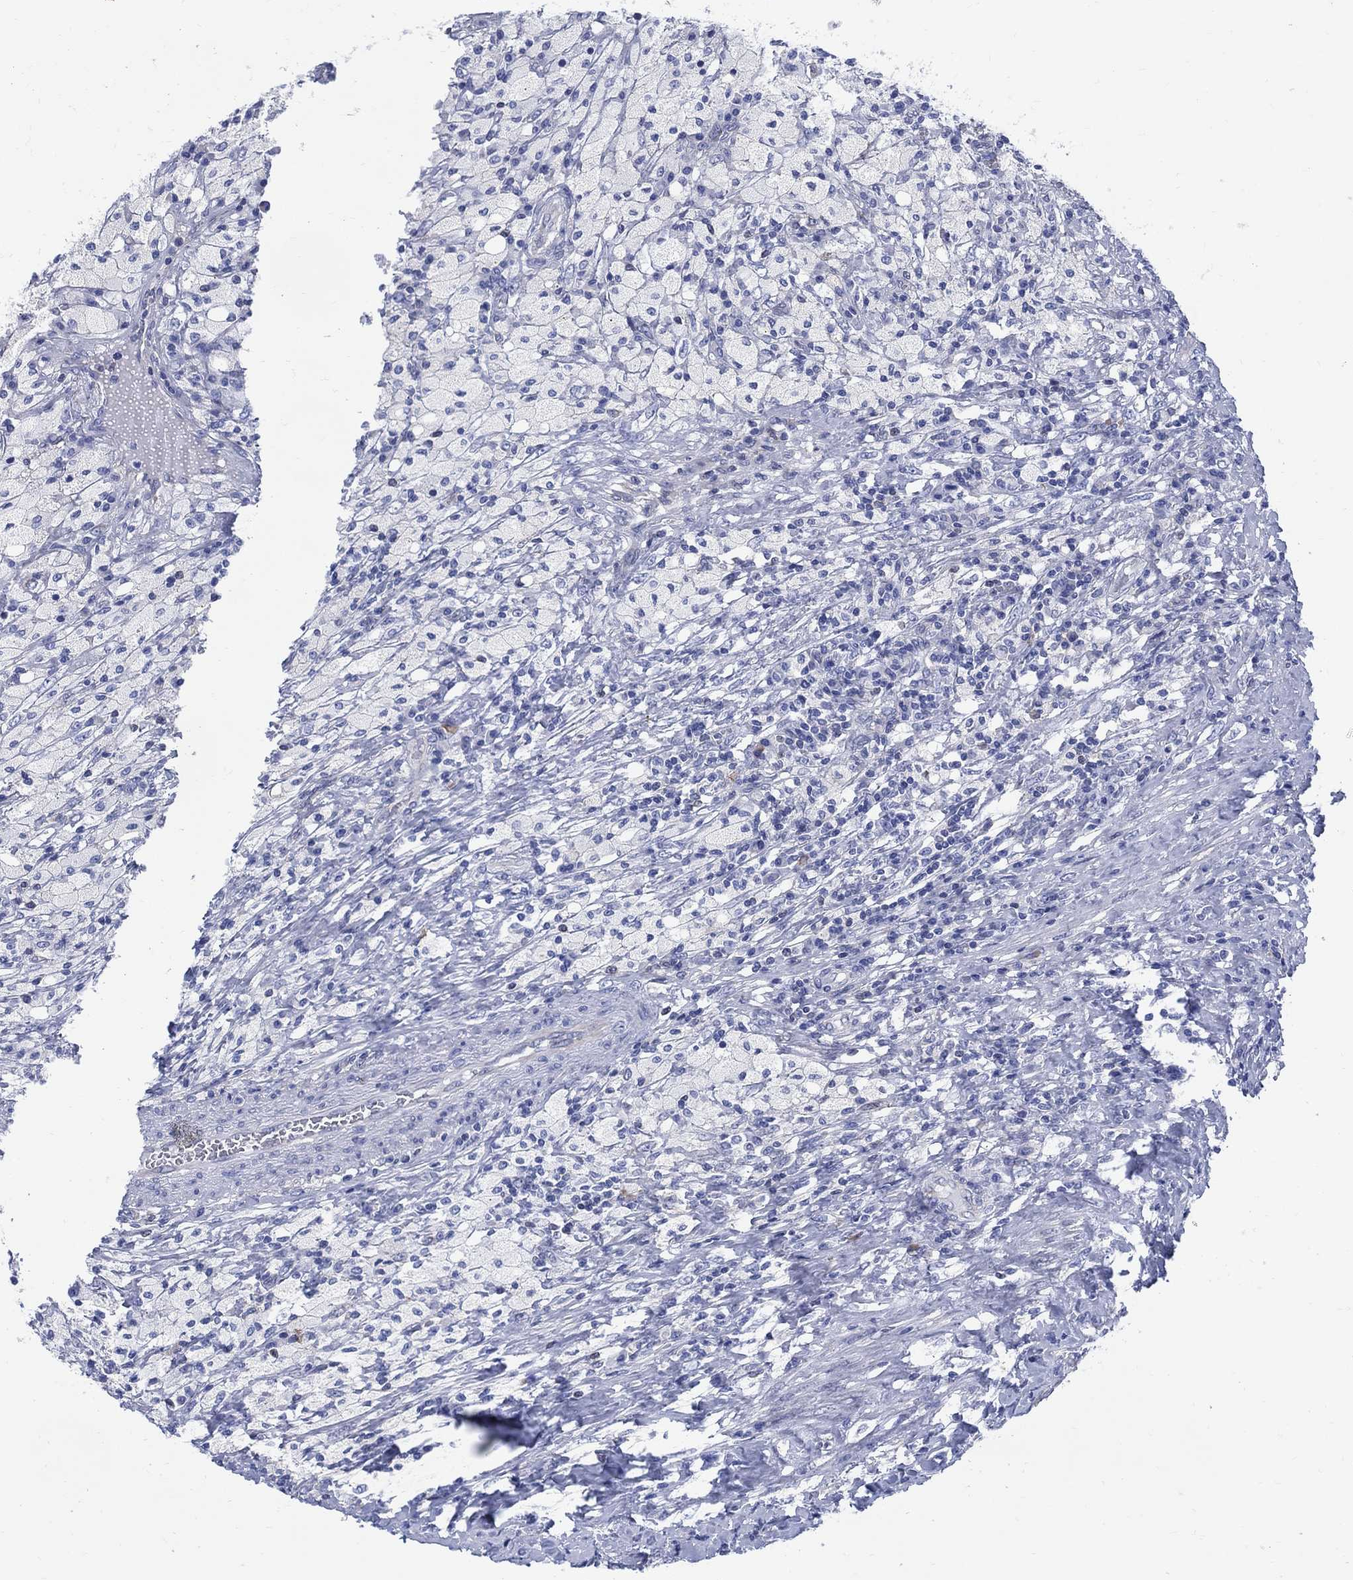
{"staining": {"intensity": "negative", "quantity": "none", "location": "none"}, "tissue": "testis cancer", "cell_type": "Tumor cells", "image_type": "cancer", "snomed": [{"axis": "morphology", "description": "Necrosis, NOS"}, {"axis": "morphology", "description": "Carcinoma, Embryonal, NOS"}, {"axis": "topography", "description": "Testis"}], "caption": "This is an immunohistochemistry photomicrograph of human testis embryonal carcinoma. There is no expression in tumor cells.", "gene": "DDI1", "patient": {"sex": "male", "age": 19}}